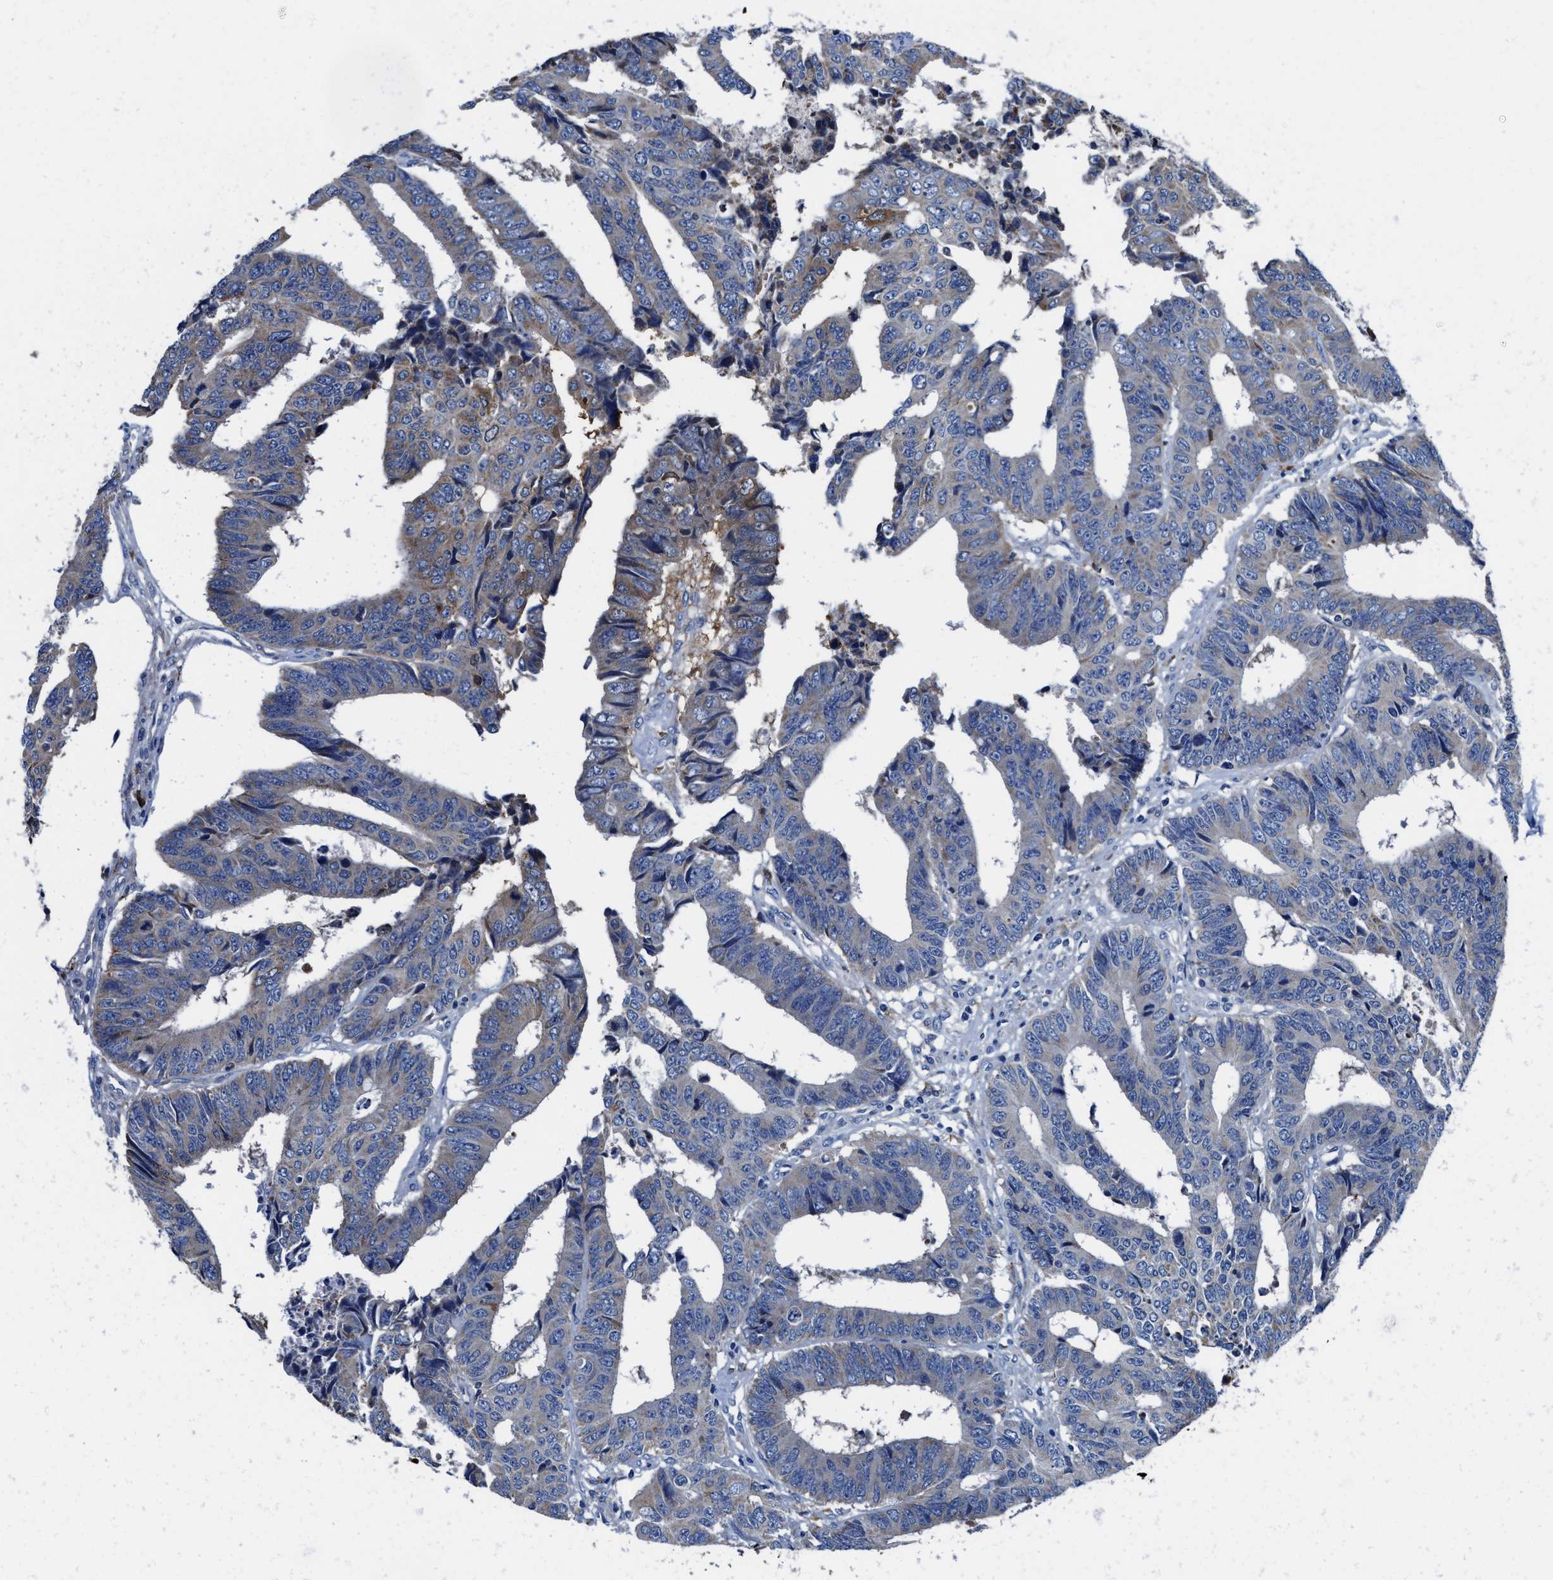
{"staining": {"intensity": "moderate", "quantity": "<25%", "location": "cytoplasmic/membranous"}, "tissue": "colorectal cancer", "cell_type": "Tumor cells", "image_type": "cancer", "snomed": [{"axis": "morphology", "description": "Adenocarcinoma, NOS"}, {"axis": "topography", "description": "Rectum"}], "caption": "Immunohistochemistry (IHC) image of neoplastic tissue: human colorectal adenocarcinoma stained using IHC exhibits low levels of moderate protein expression localized specifically in the cytoplasmic/membranous of tumor cells, appearing as a cytoplasmic/membranous brown color.", "gene": "TMEM30A", "patient": {"sex": "male", "age": 84}}